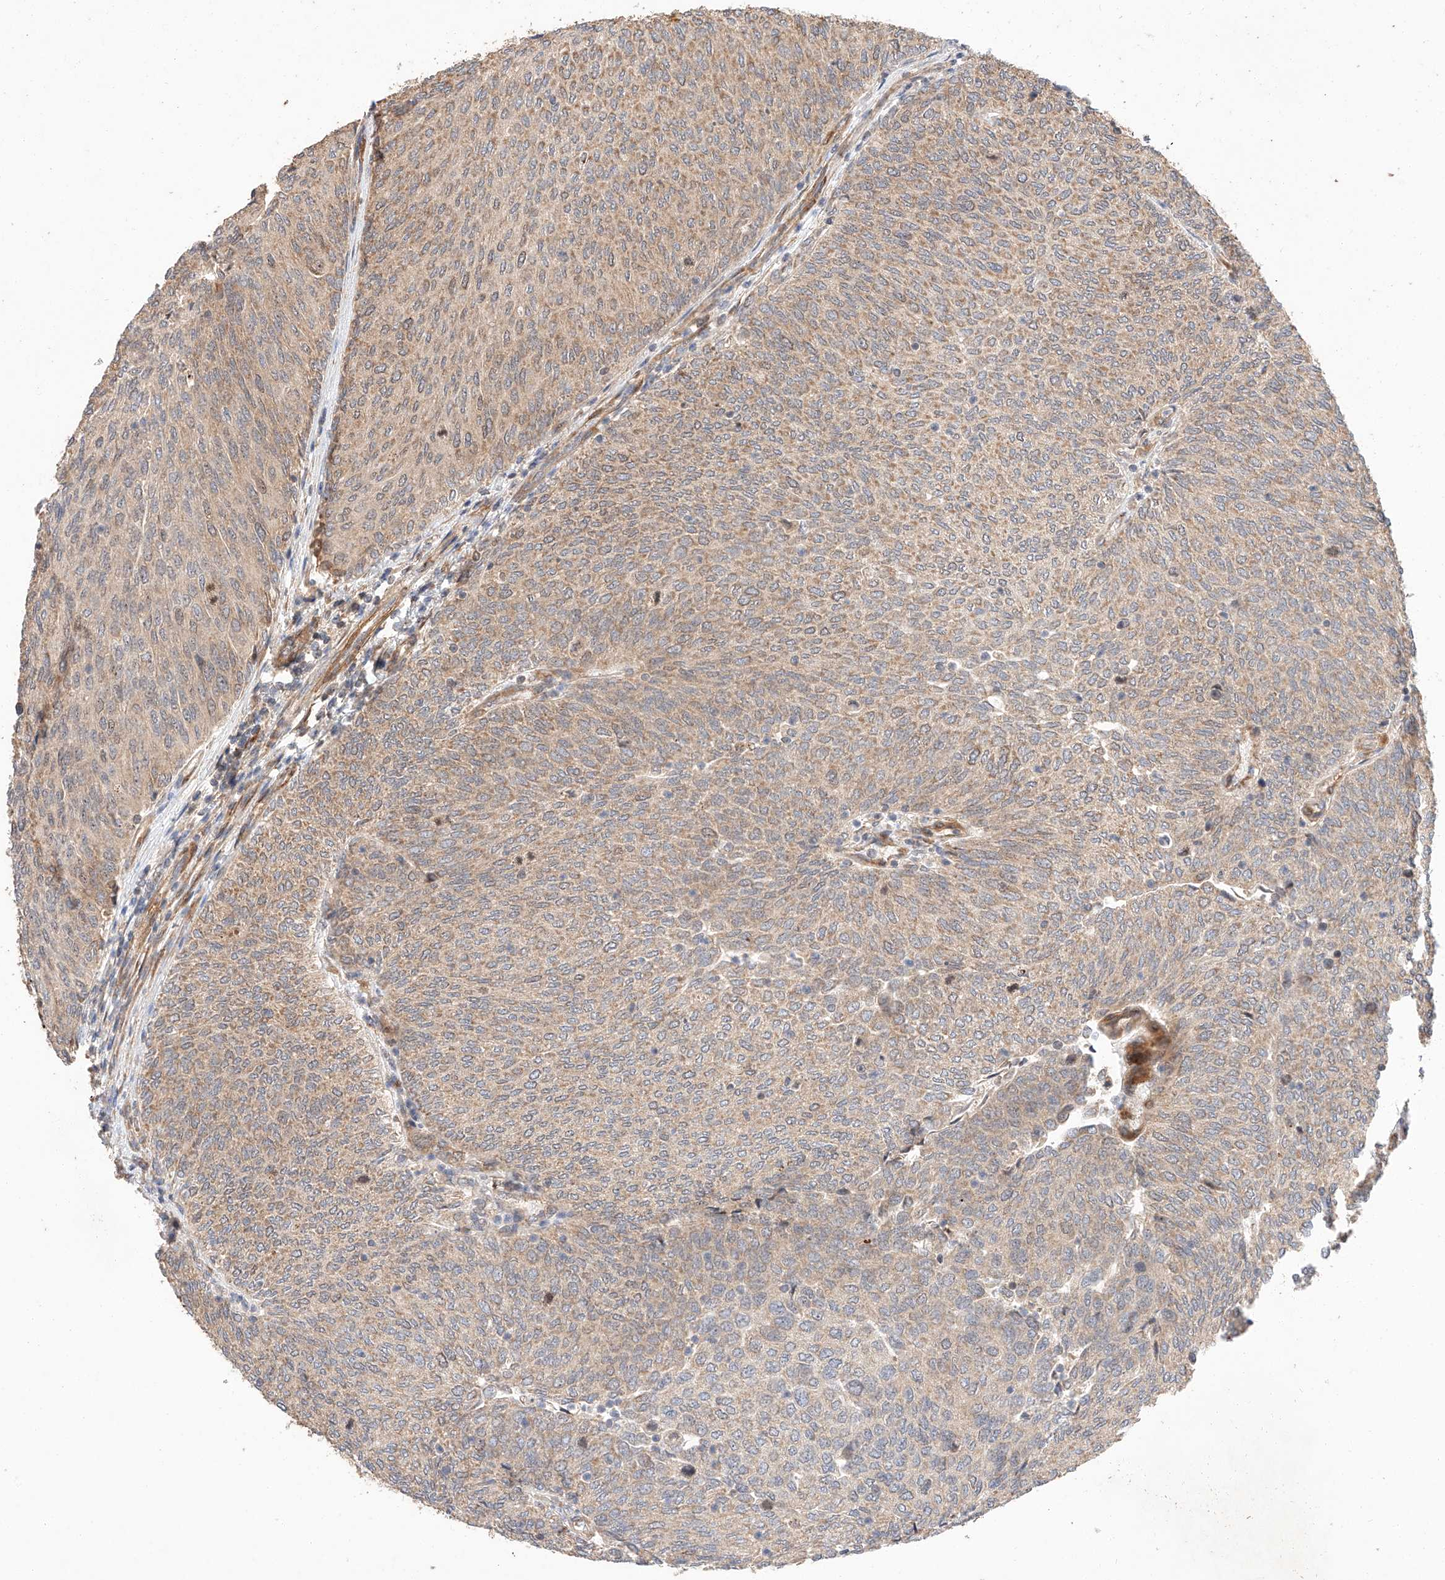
{"staining": {"intensity": "weak", "quantity": ">75%", "location": "cytoplasmic/membranous"}, "tissue": "urothelial cancer", "cell_type": "Tumor cells", "image_type": "cancer", "snomed": [{"axis": "morphology", "description": "Urothelial carcinoma, Low grade"}, {"axis": "topography", "description": "Urinary bladder"}], "caption": "The immunohistochemical stain shows weak cytoplasmic/membranous positivity in tumor cells of urothelial carcinoma (low-grade) tissue. Nuclei are stained in blue.", "gene": "RAB23", "patient": {"sex": "female", "age": 79}}